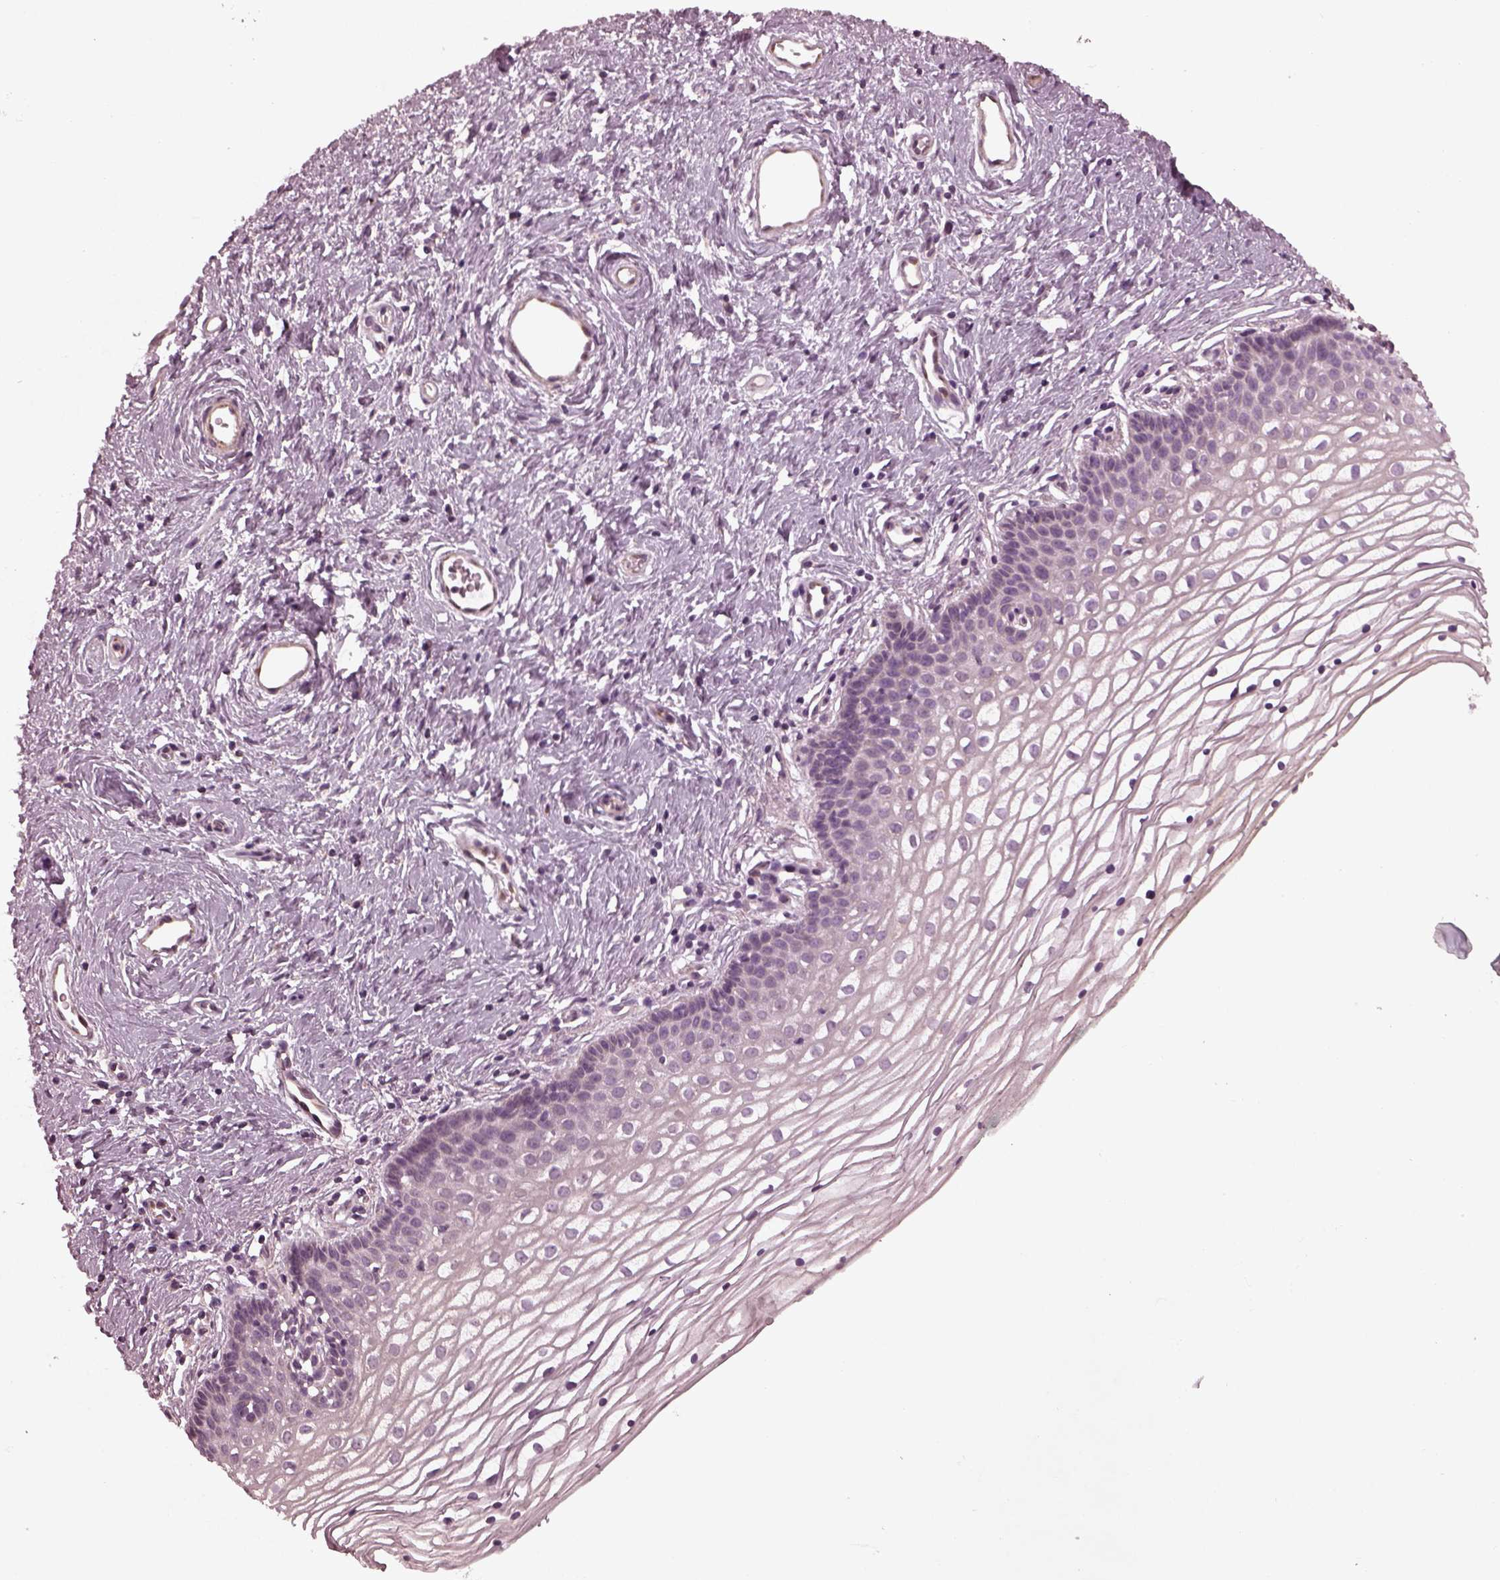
{"staining": {"intensity": "negative", "quantity": "none", "location": "none"}, "tissue": "vagina", "cell_type": "Squamous epithelial cells", "image_type": "normal", "snomed": [{"axis": "morphology", "description": "Normal tissue, NOS"}, {"axis": "topography", "description": "Vagina"}], "caption": "Immunohistochemistry (IHC) image of normal vagina: vagina stained with DAB (3,3'-diaminobenzidine) exhibits no significant protein staining in squamous epithelial cells.", "gene": "KIF6", "patient": {"sex": "female", "age": 36}}